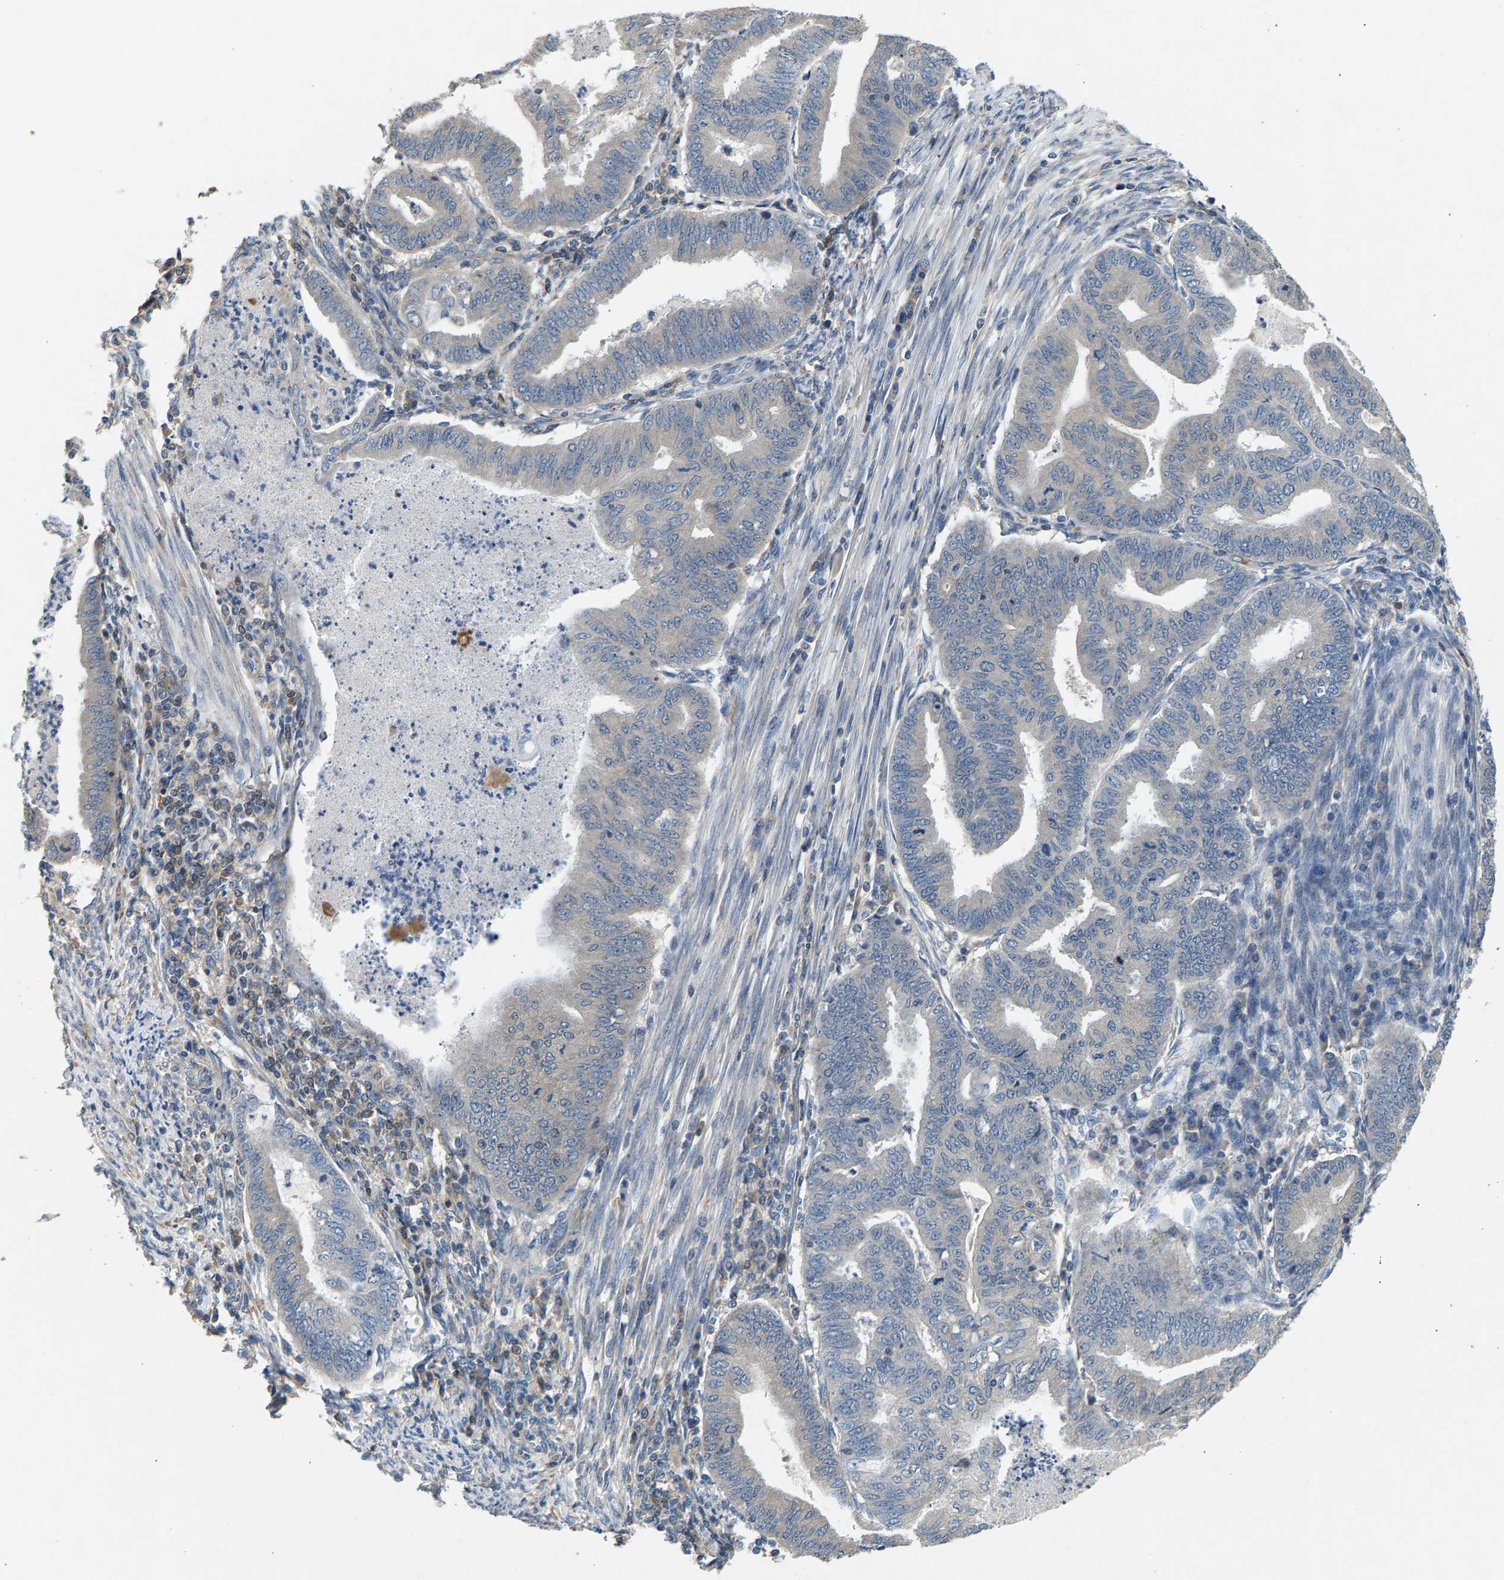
{"staining": {"intensity": "negative", "quantity": "none", "location": "none"}, "tissue": "endometrial cancer", "cell_type": "Tumor cells", "image_type": "cancer", "snomed": [{"axis": "morphology", "description": "Polyp, NOS"}, {"axis": "morphology", "description": "Adenocarcinoma, NOS"}, {"axis": "morphology", "description": "Adenoma, NOS"}, {"axis": "topography", "description": "Endometrium"}], "caption": "Immunohistochemistry photomicrograph of neoplastic tissue: endometrial cancer stained with DAB displays no significant protein staining in tumor cells.", "gene": "NT5C", "patient": {"sex": "female", "age": 79}}